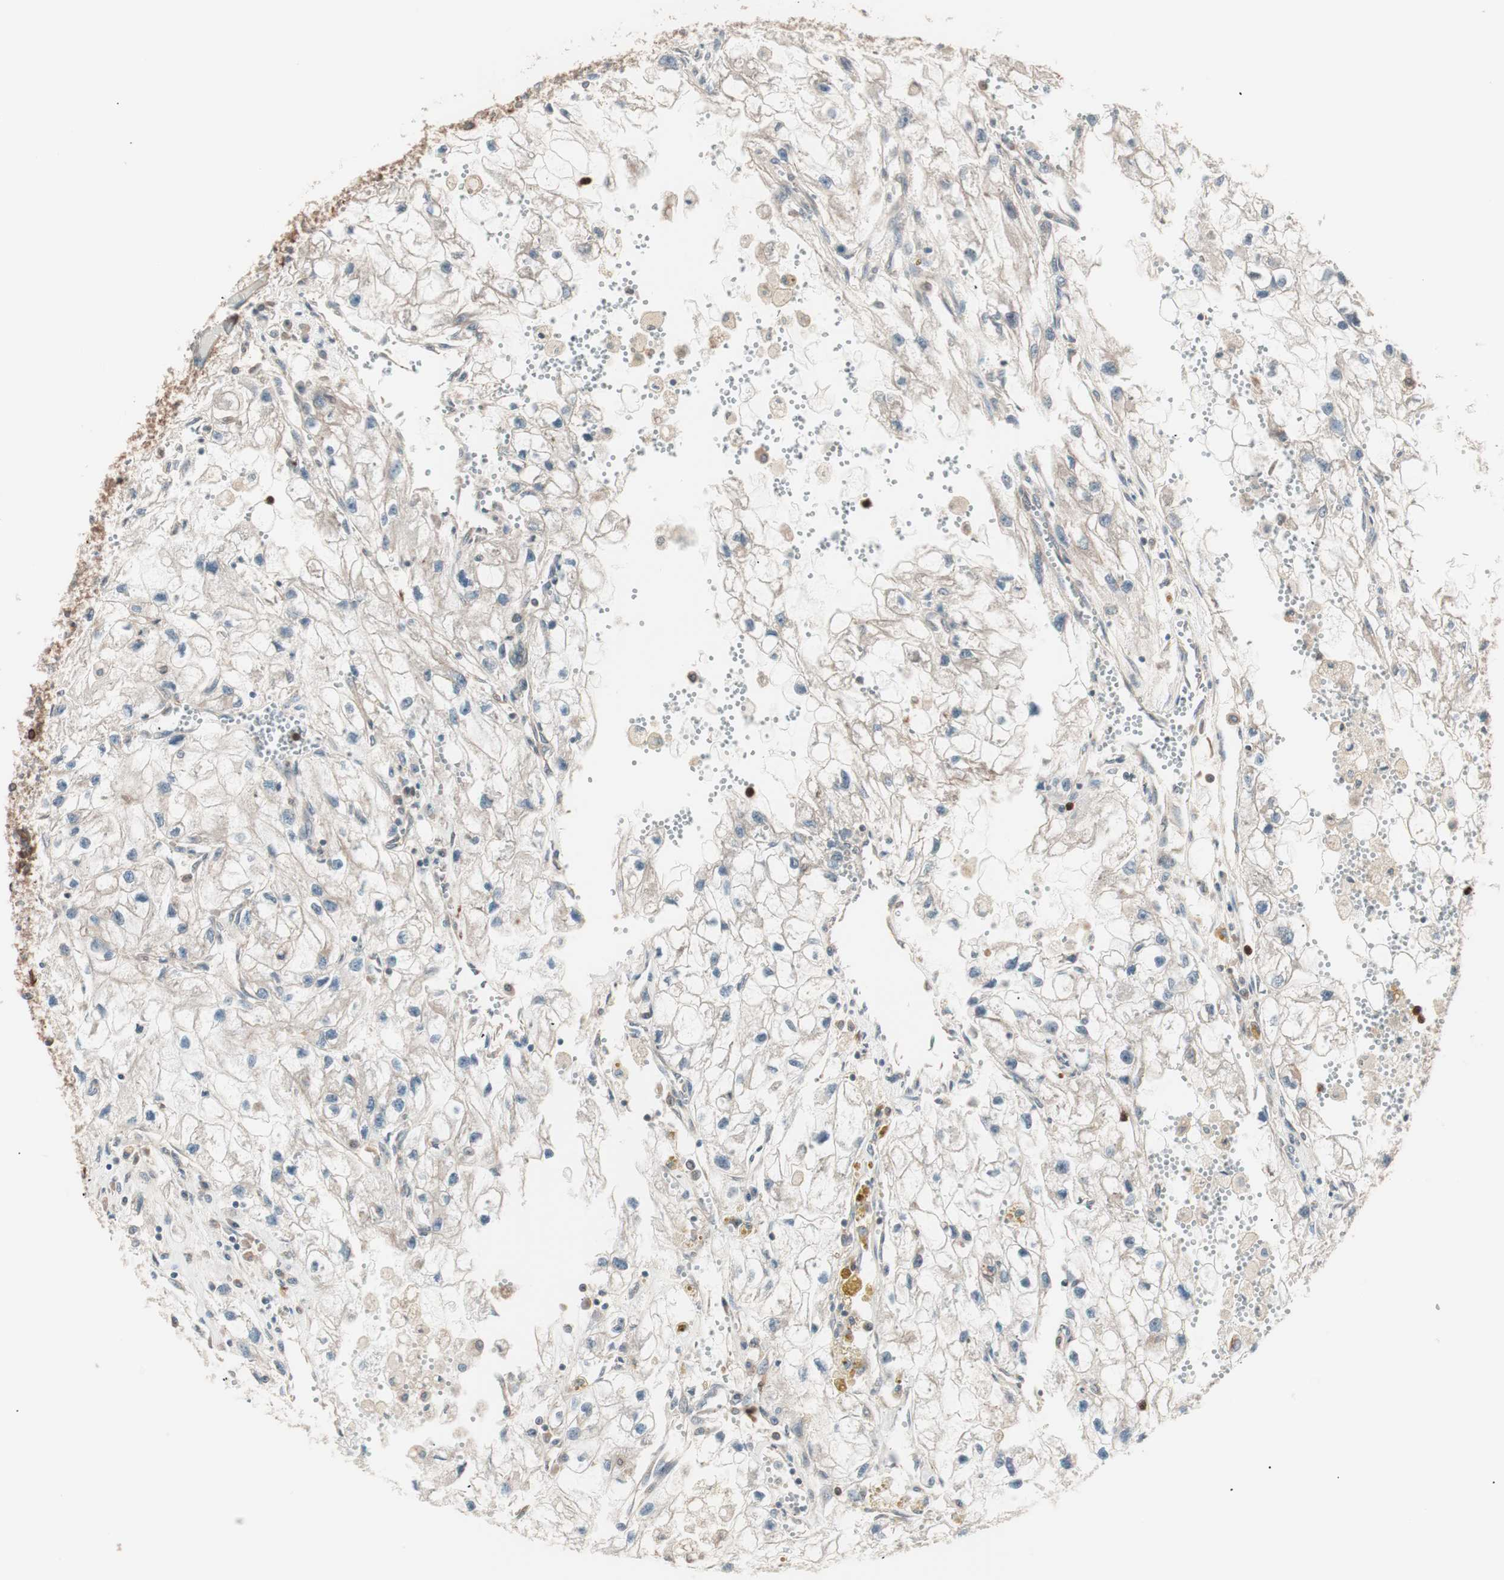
{"staining": {"intensity": "weak", "quantity": "25%-75%", "location": "cytoplasmic/membranous"}, "tissue": "renal cancer", "cell_type": "Tumor cells", "image_type": "cancer", "snomed": [{"axis": "morphology", "description": "Adenocarcinoma, NOS"}, {"axis": "topography", "description": "Kidney"}], "caption": "Brown immunohistochemical staining in human renal cancer shows weak cytoplasmic/membranous positivity in about 25%-75% of tumor cells.", "gene": "TSG101", "patient": {"sex": "female", "age": 70}}